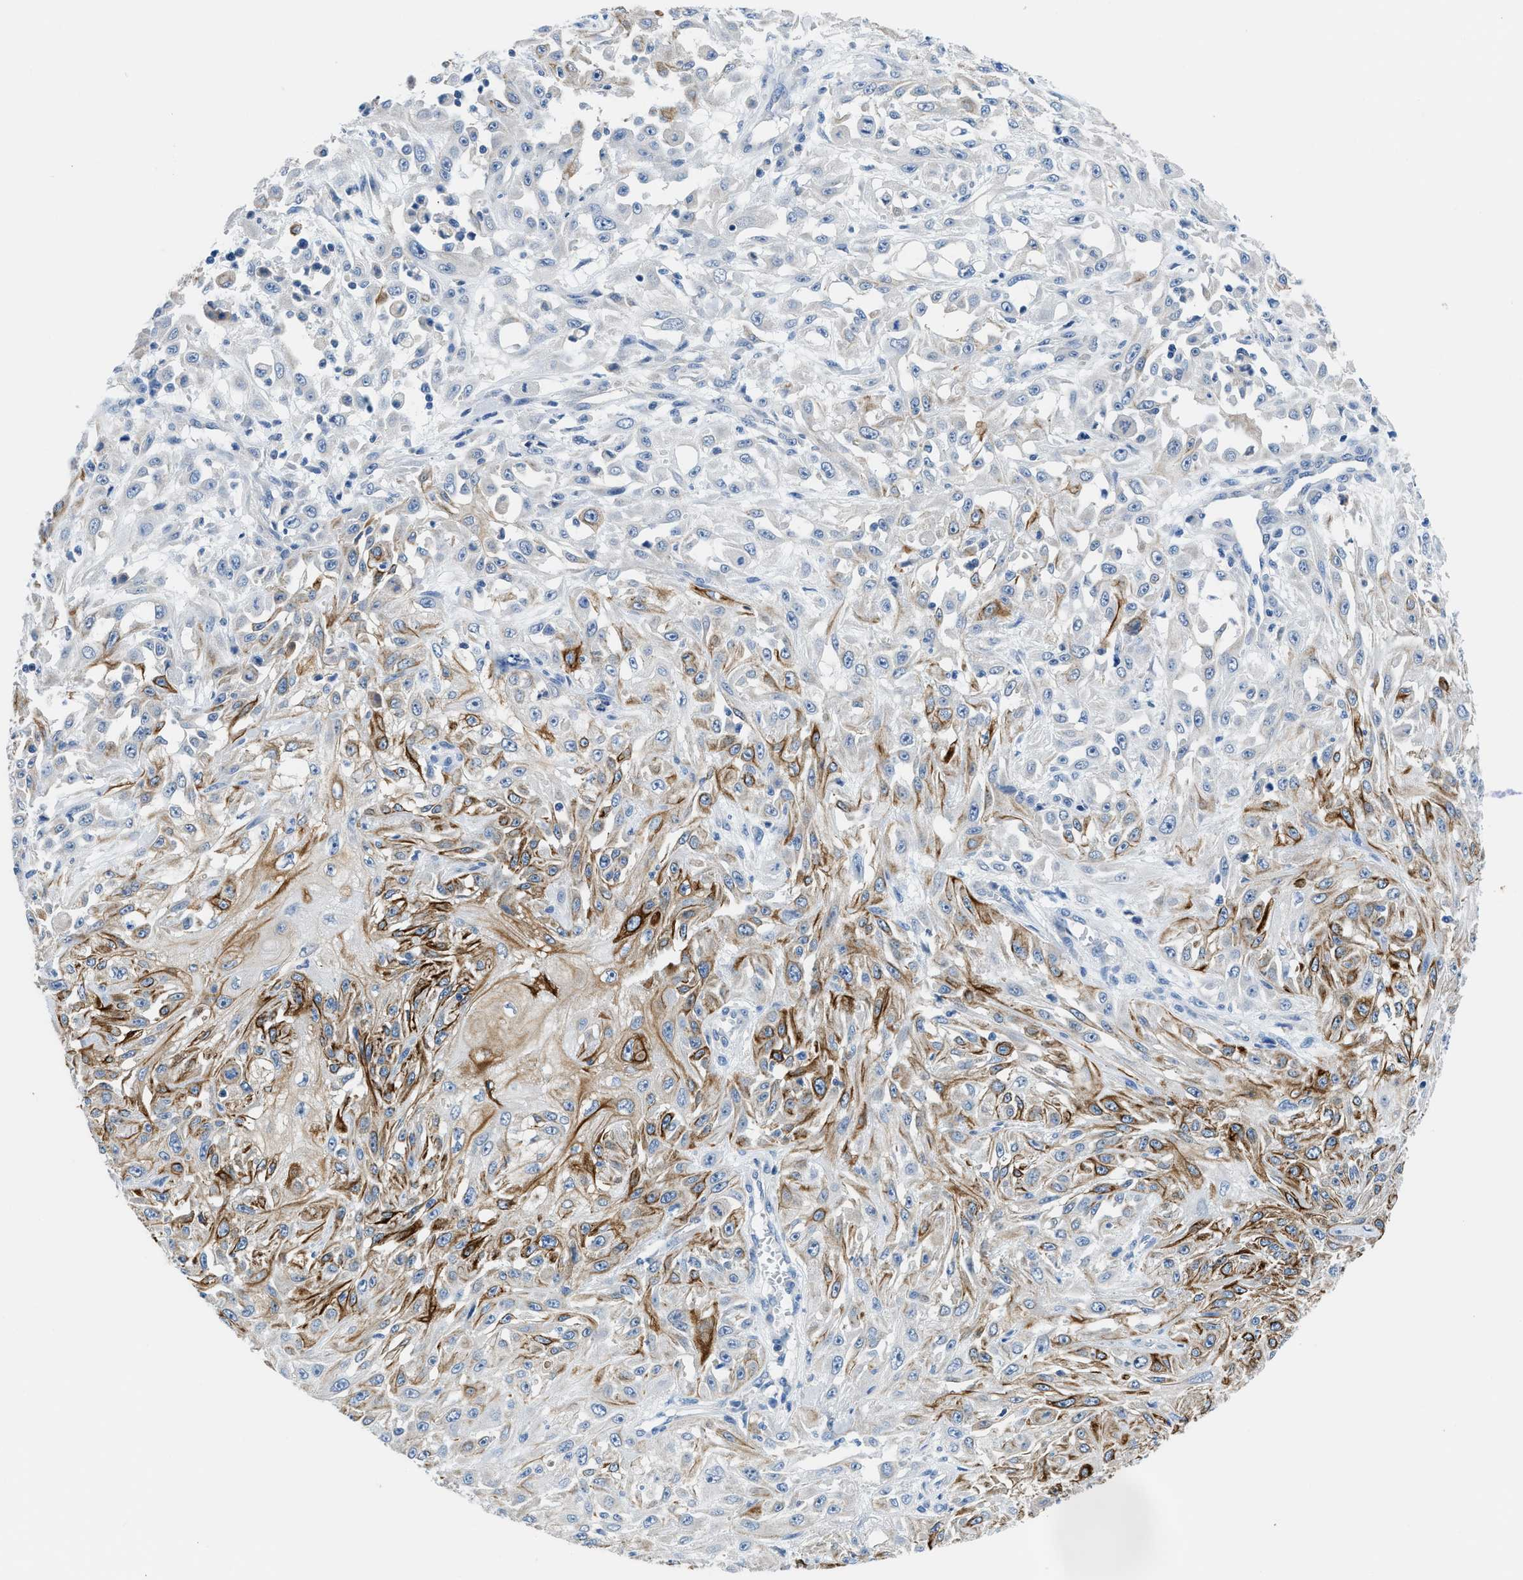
{"staining": {"intensity": "moderate", "quantity": ">75%", "location": "cytoplasmic/membranous"}, "tissue": "skin cancer", "cell_type": "Tumor cells", "image_type": "cancer", "snomed": [{"axis": "morphology", "description": "Squamous cell carcinoma, NOS"}, {"axis": "morphology", "description": "Squamous cell carcinoma, metastatic, NOS"}, {"axis": "topography", "description": "Skin"}, {"axis": "topography", "description": "Lymph node"}], "caption": "Immunohistochemistry image of neoplastic tissue: skin cancer stained using immunohistochemistry (IHC) reveals medium levels of moderate protein expression localized specifically in the cytoplasmic/membranous of tumor cells, appearing as a cytoplasmic/membranous brown color.", "gene": "SLC10A6", "patient": {"sex": "male", "age": 75}}